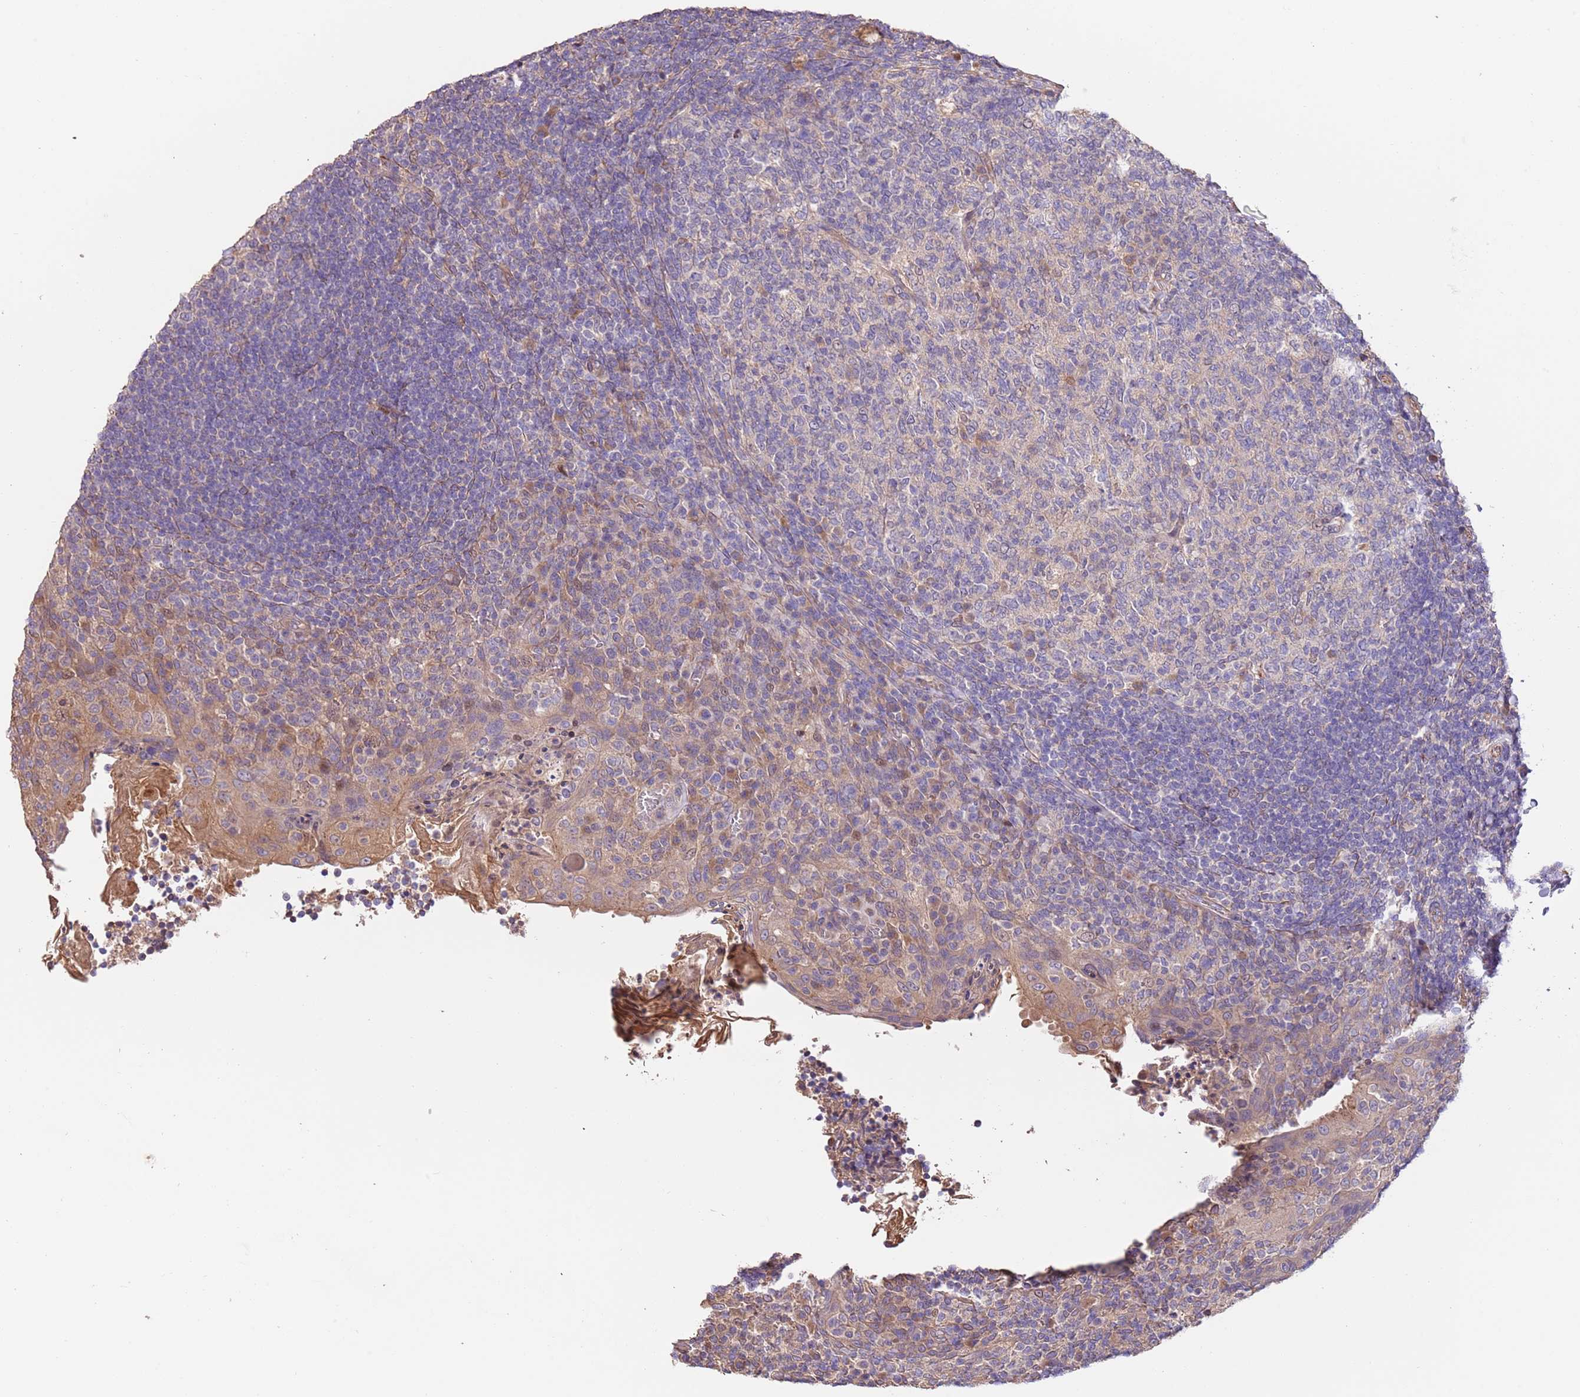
{"staining": {"intensity": "weak", "quantity": "<25%", "location": "cytoplasmic/membranous"}, "tissue": "tonsil", "cell_type": "Germinal center cells", "image_type": "normal", "snomed": [{"axis": "morphology", "description": "Normal tissue, NOS"}, {"axis": "topography", "description": "Tonsil"}], "caption": "DAB immunohistochemical staining of normal human tonsil exhibits no significant positivity in germinal center cells.", "gene": "FAM89B", "patient": {"sex": "female", "age": 10}}